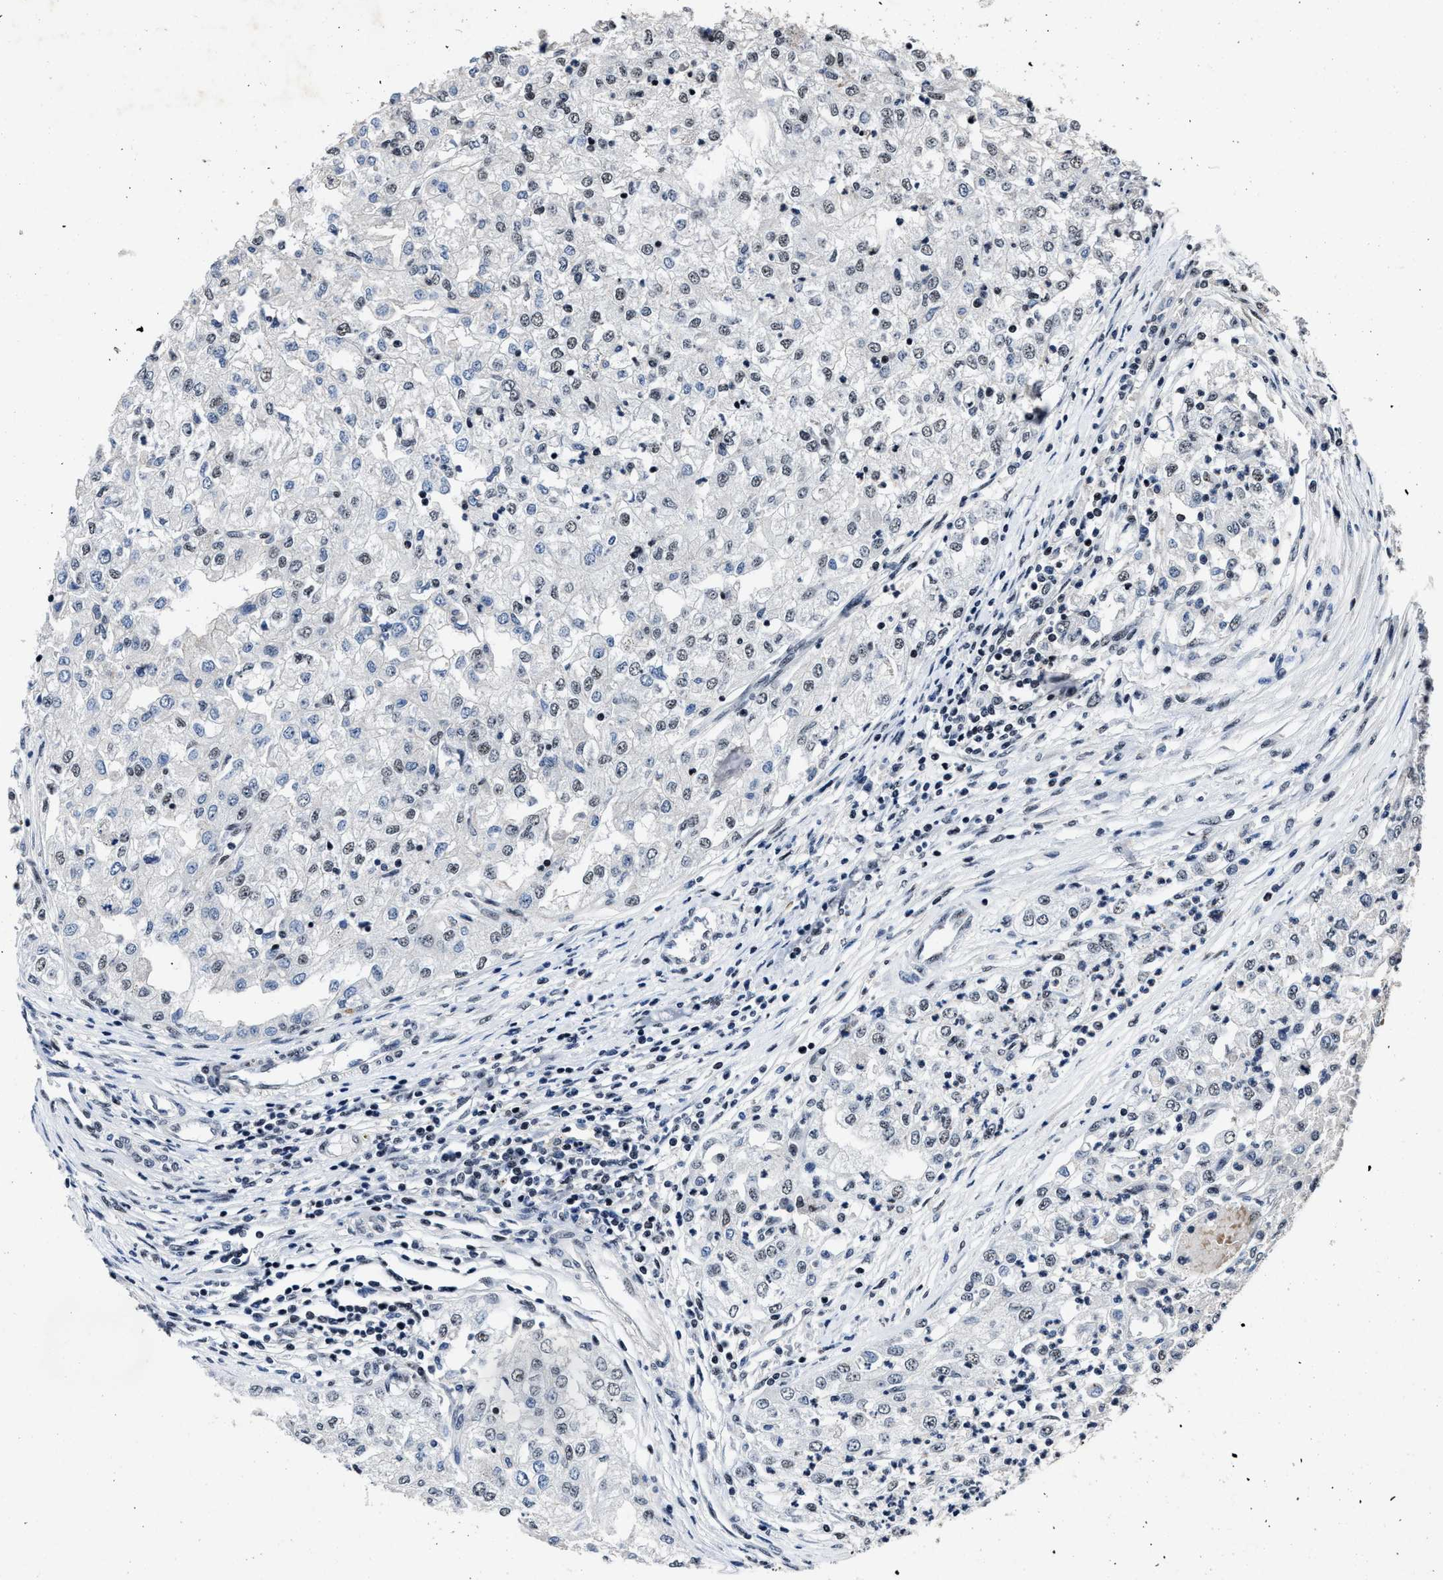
{"staining": {"intensity": "weak", "quantity": "<25%", "location": "nuclear"}, "tissue": "renal cancer", "cell_type": "Tumor cells", "image_type": "cancer", "snomed": [{"axis": "morphology", "description": "Adenocarcinoma, NOS"}, {"axis": "topography", "description": "Kidney"}], "caption": "Image shows no significant protein expression in tumor cells of renal cancer. (IHC, brightfield microscopy, high magnification).", "gene": "ZNF233", "patient": {"sex": "female", "age": 54}}